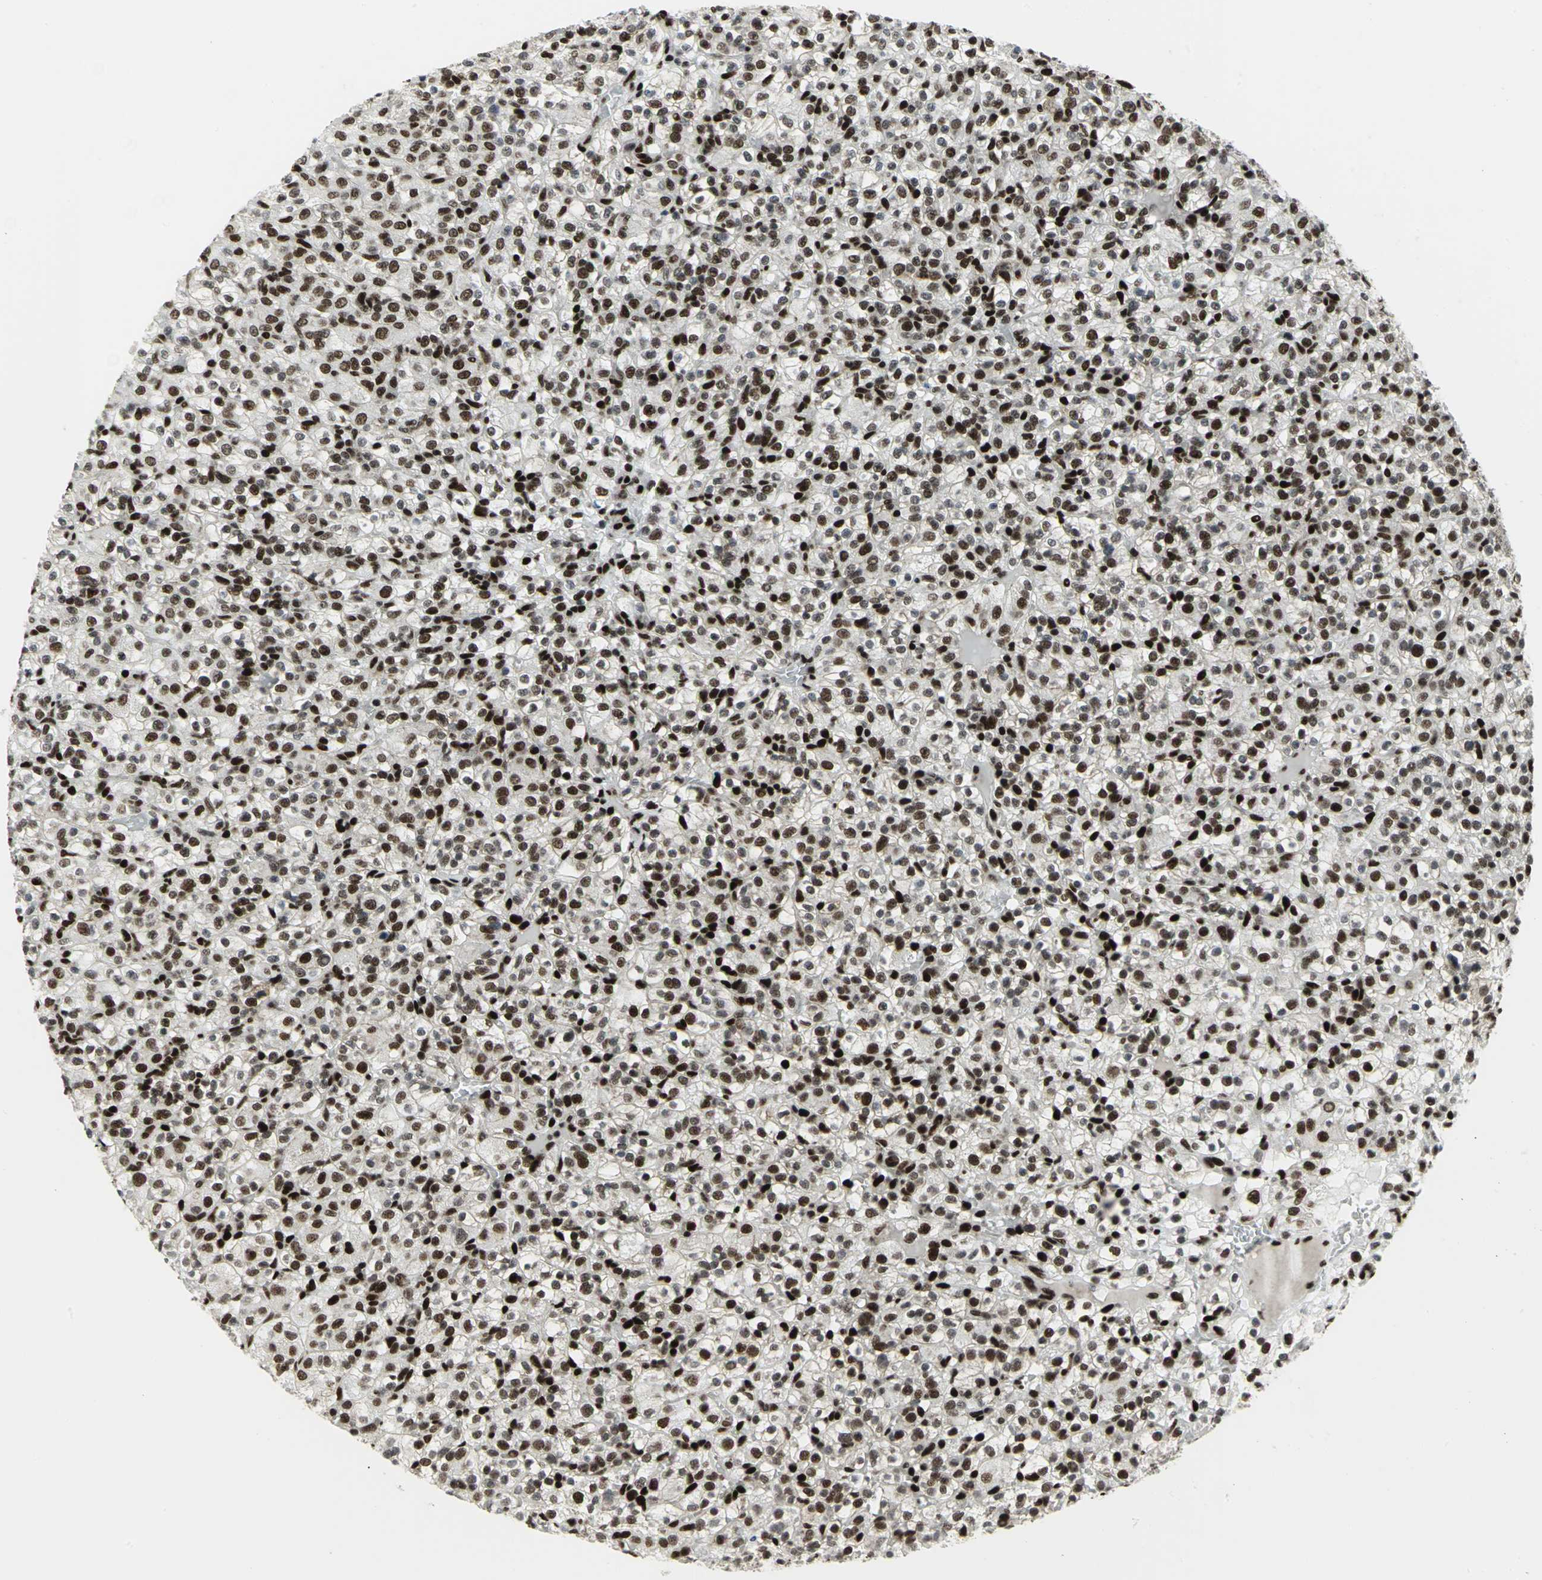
{"staining": {"intensity": "strong", "quantity": ">75%", "location": "nuclear"}, "tissue": "renal cancer", "cell_type": "Tumor cells", "image_type": "cancer", "snomed": [{"axis": "morphology", "description": "Normal tissue, NOS"}, {"axis": "morphology", "description": "Adenocarcinoma, NOS"}, {"axis": "topography", "description": "Kidney"}], "caption": "Renal cancer (adenocarcinoma) stained with a protein marker reveals strong staining in tumor cells.", "gene": "SMARCA4", "patient": {"sex": "female", "age": 72}}